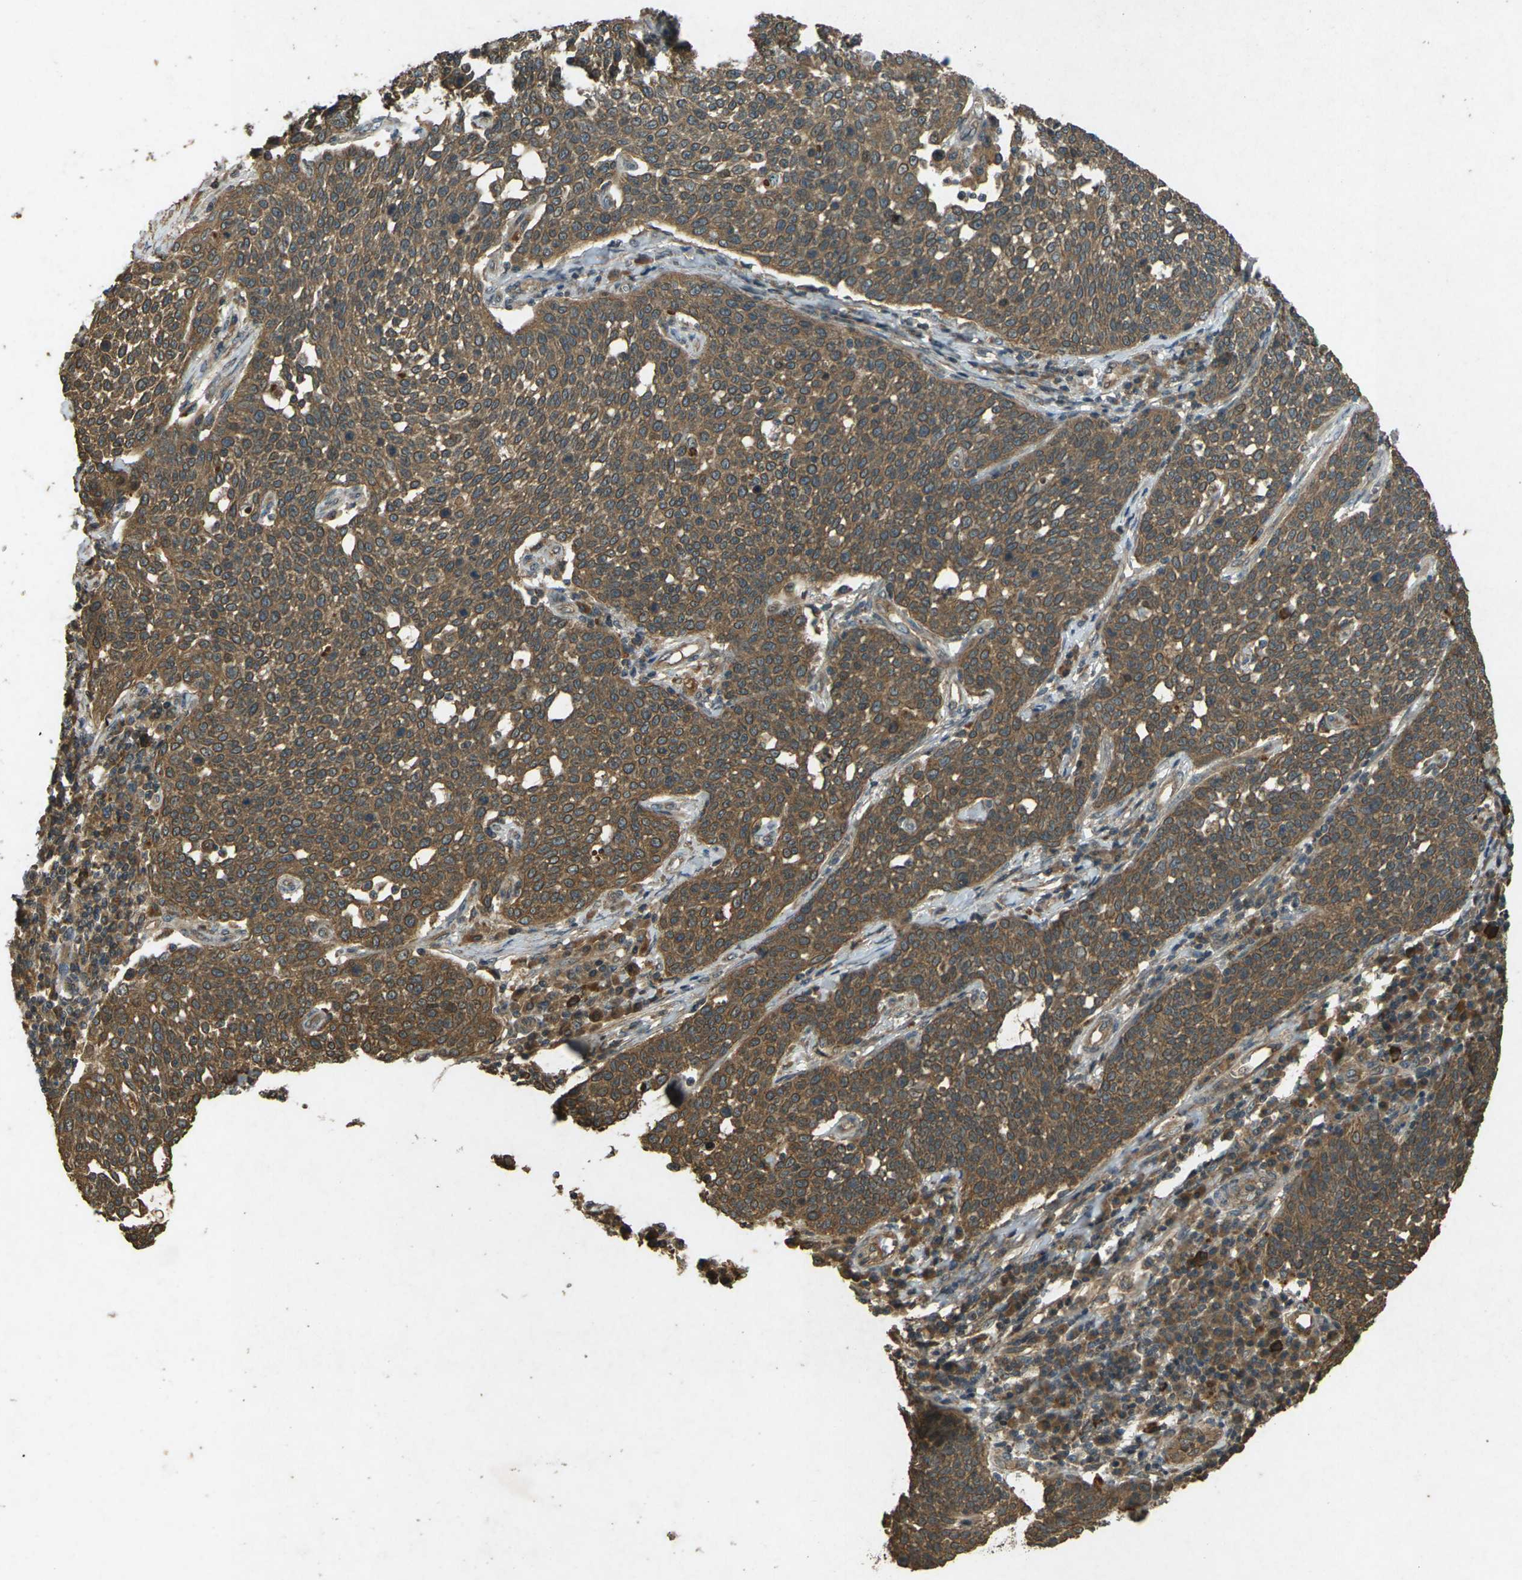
{"staining": {"intensity": "moderate", "quantity": ">75%", "location": "cytoplasmic/membranous,nuclear"}, "tissue": "cervical cancer", "cell_type": "Tumor cells", "image_type": "cancer", "snomed": [{"axis": "morphology", "description": "Squamous cell carcinoma, NOS"}, {"axis": "topography", "description": "Cervix"}], "caption": "Protein expression analysis of human cervical cancer reveals moderate cytoplasmic/membranous and nuclear staining in about >75% of tumor cells.", "gene": "TAP1", "patient": {"sex": "female", "age": 34}}